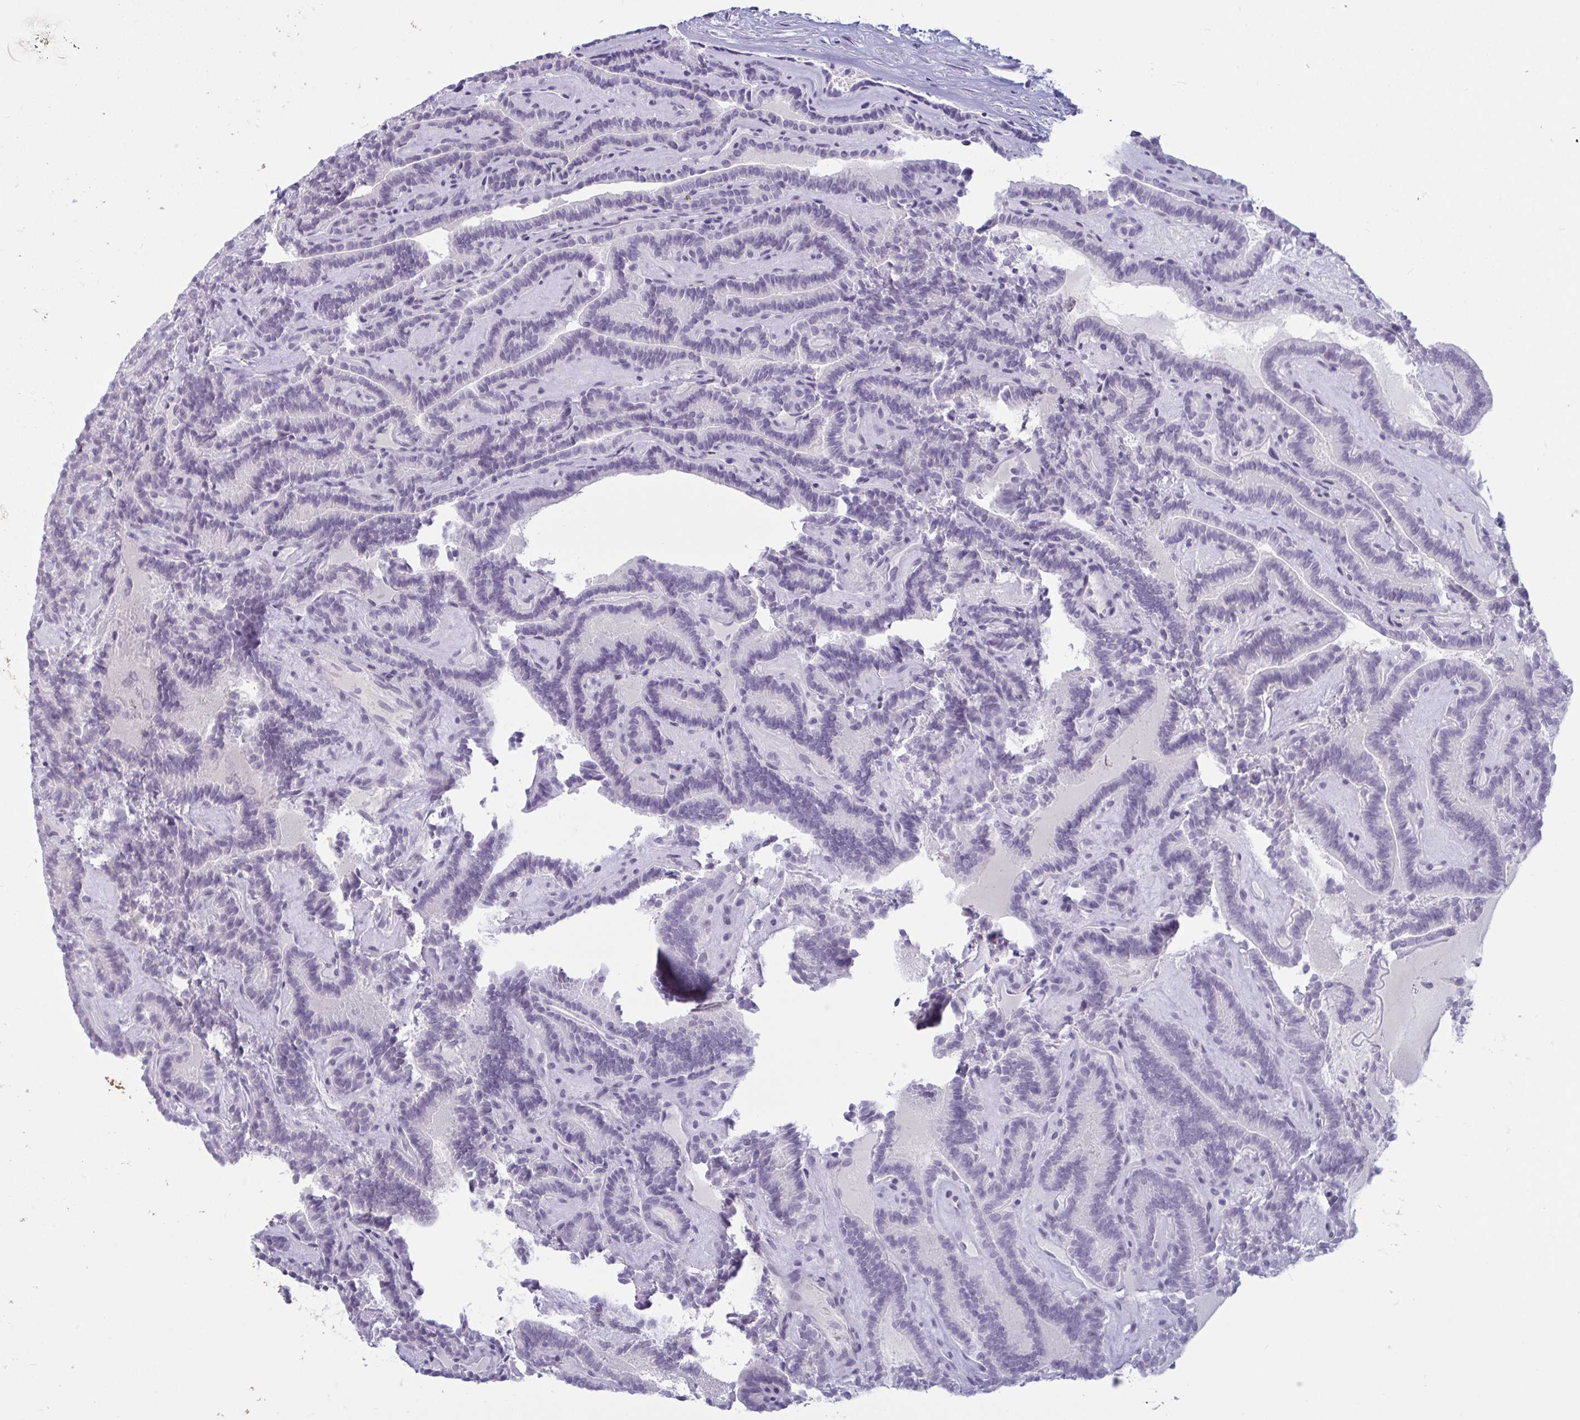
{"staining": {"intensity": "negative", "quantity": "none", "location": "none"}, "tissue": "thyroid cancer", "cell_type": "Tumor cells", "image_type": "cancer", "snomed": [{"axis": "morphology", "description": "Papillary adenocarcinoma, NOS"}, {"axis": "topography", "description": "Thyroid gland"}], "caption": "Immunohistochemistry micrograph of thyroid papillary adenocarcinoma stained for a protein (brown), which demonstrates no expression in tumor cells. (Stains: DAB IHC with hematoxylin counter stain, Microscopy: brightfield microscopy at high magnification).", "gene": "TBC1D4", "patient": {"sex": "female", "age": 21}}